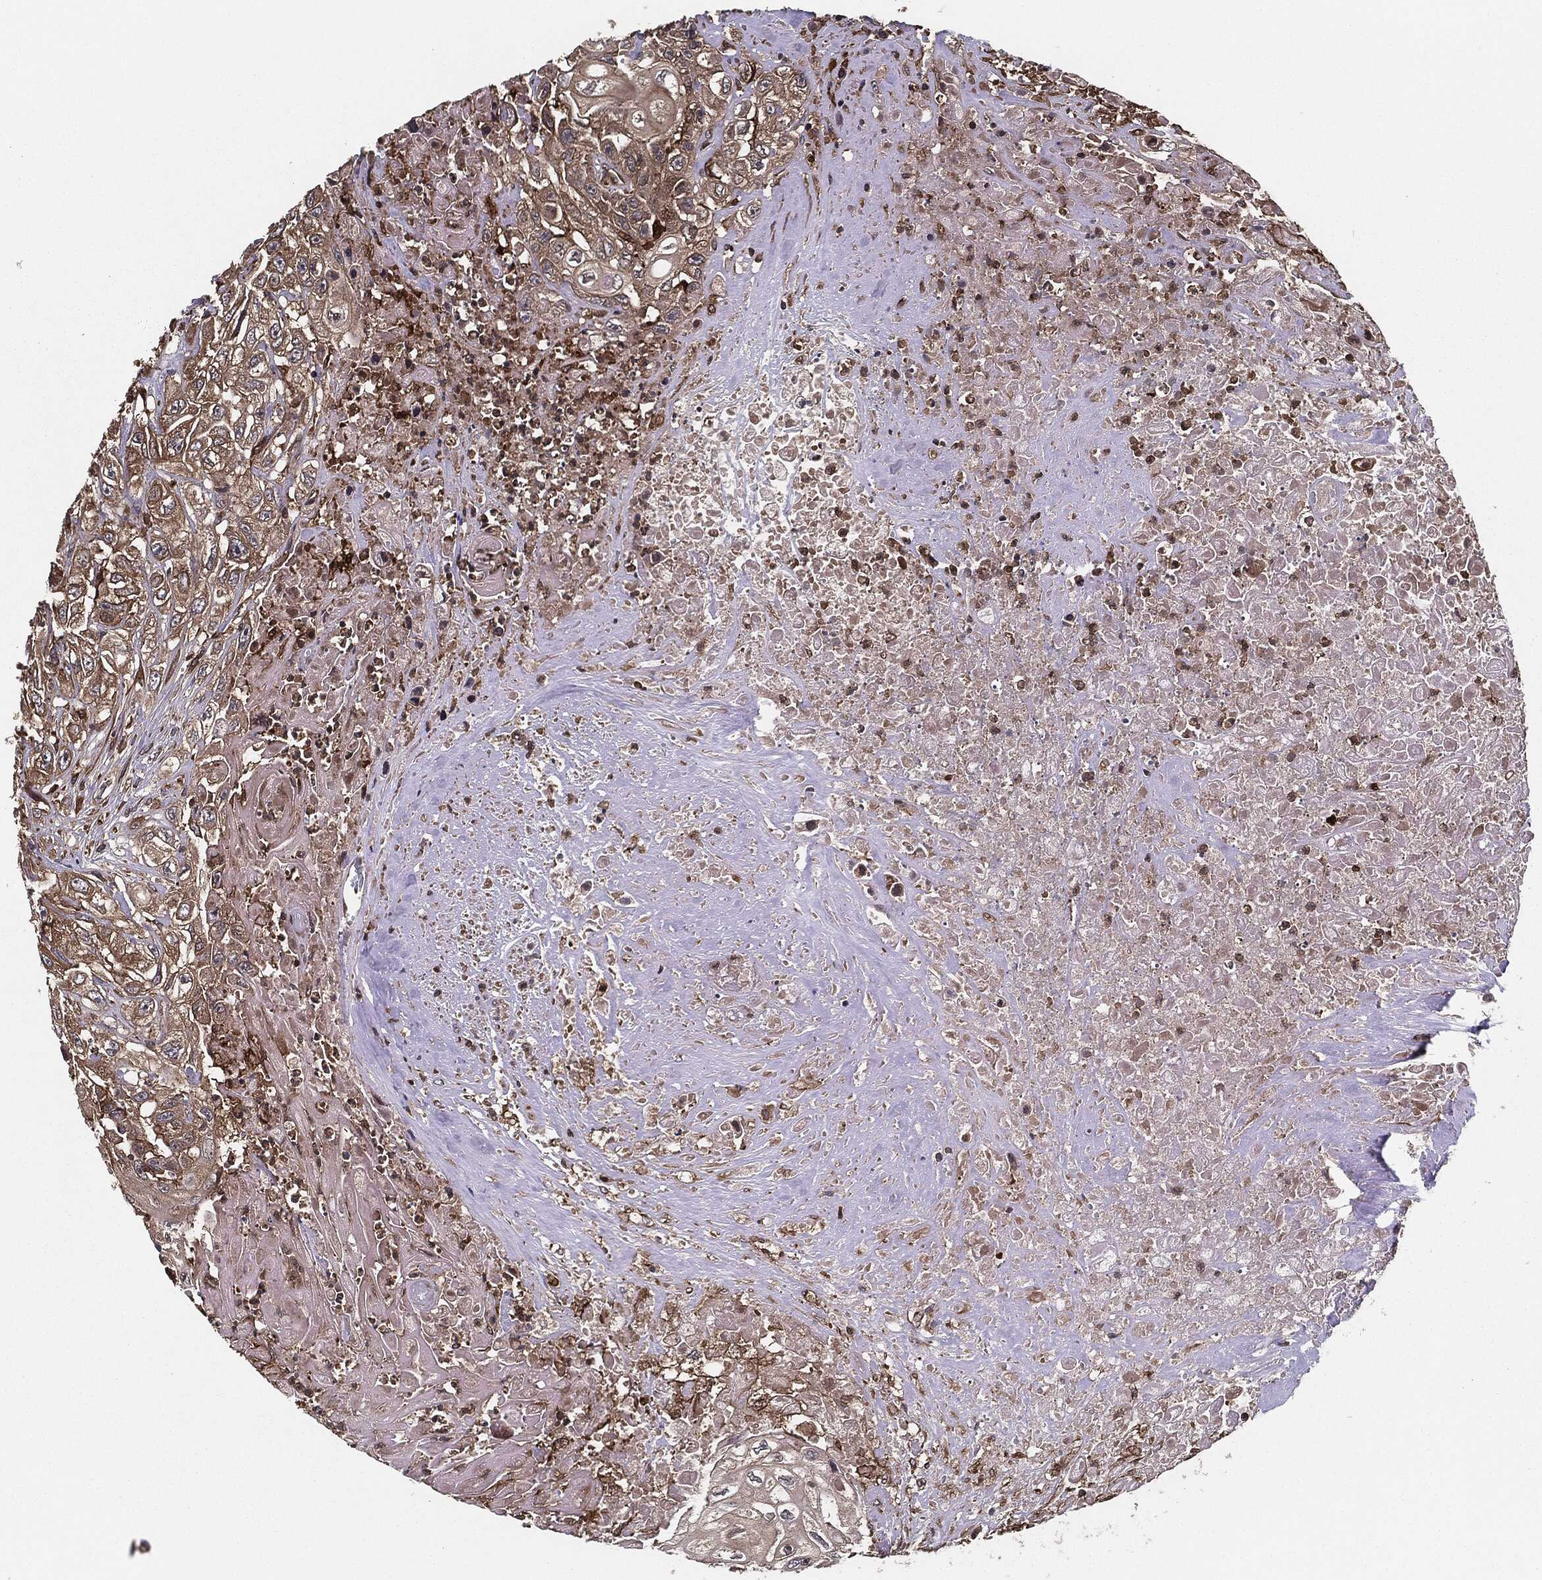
{"staining": {"intensity": "strong", "quantity": ">75%", "location": "cytoplasmic/membranous"}, "tissue": "urothelial cancer", "cell_type": "Tumor cells", "image_type": "cancer", "snomed": [{"axis": "morphology", "description": "Urothelial carcinoma, High grade"}, {"axis": "topography", "description": "Urinary bladder"}], "caption": "Immunohistochemistry (DAB) staining of high-grade urothelial carcinoma exhibits strong cytoplasmic/membranous protein positivity in approximately >75% of tumor cells.", "gene": "RAP1GDS1", "patient": {"sex": "female", "age": 56}}